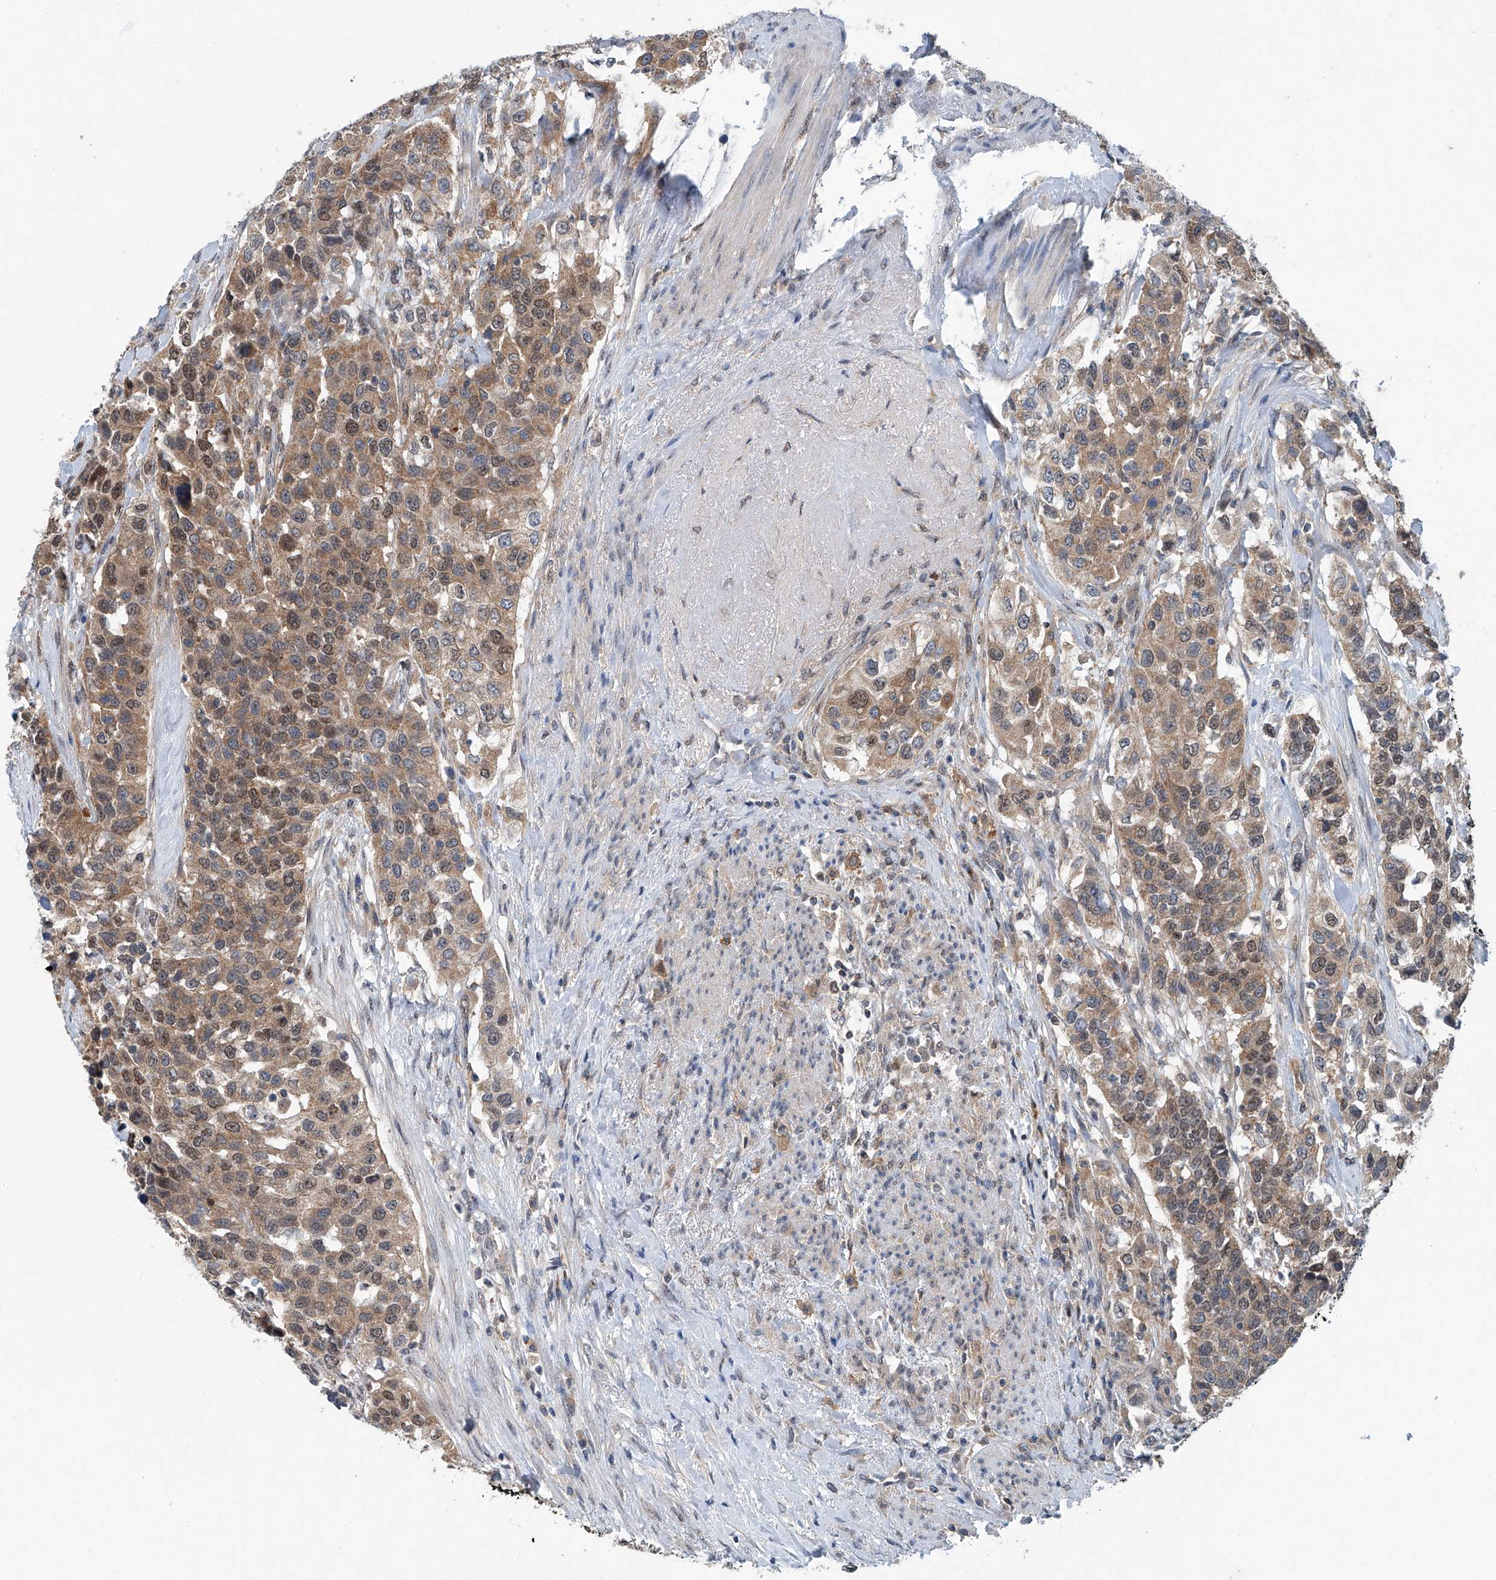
{"staining": {"intensity": "weak", "quantity": ">75%", "location": "cytoplasmic/membranous"}, "tissue": "urothelial cancer", "cell_type": "Tumor cells", "image_type": "cancer", "snomed": [{"axis": "morphology", "description": "Urothelial carcinoma, High grade"}, {"axis": "topography", "description": "Urinary bladder"}], "caption": "This image demonstrates urothelial carcinoma (high-grade) stained with IHC to label a protein in brown. The cytoplasmic/membranous of tumor cells show weak positivity for the protein. Nuclei are counter-stained blue.", "gene": "CLK1", "patient": {"sex": "female", "age": 80}}